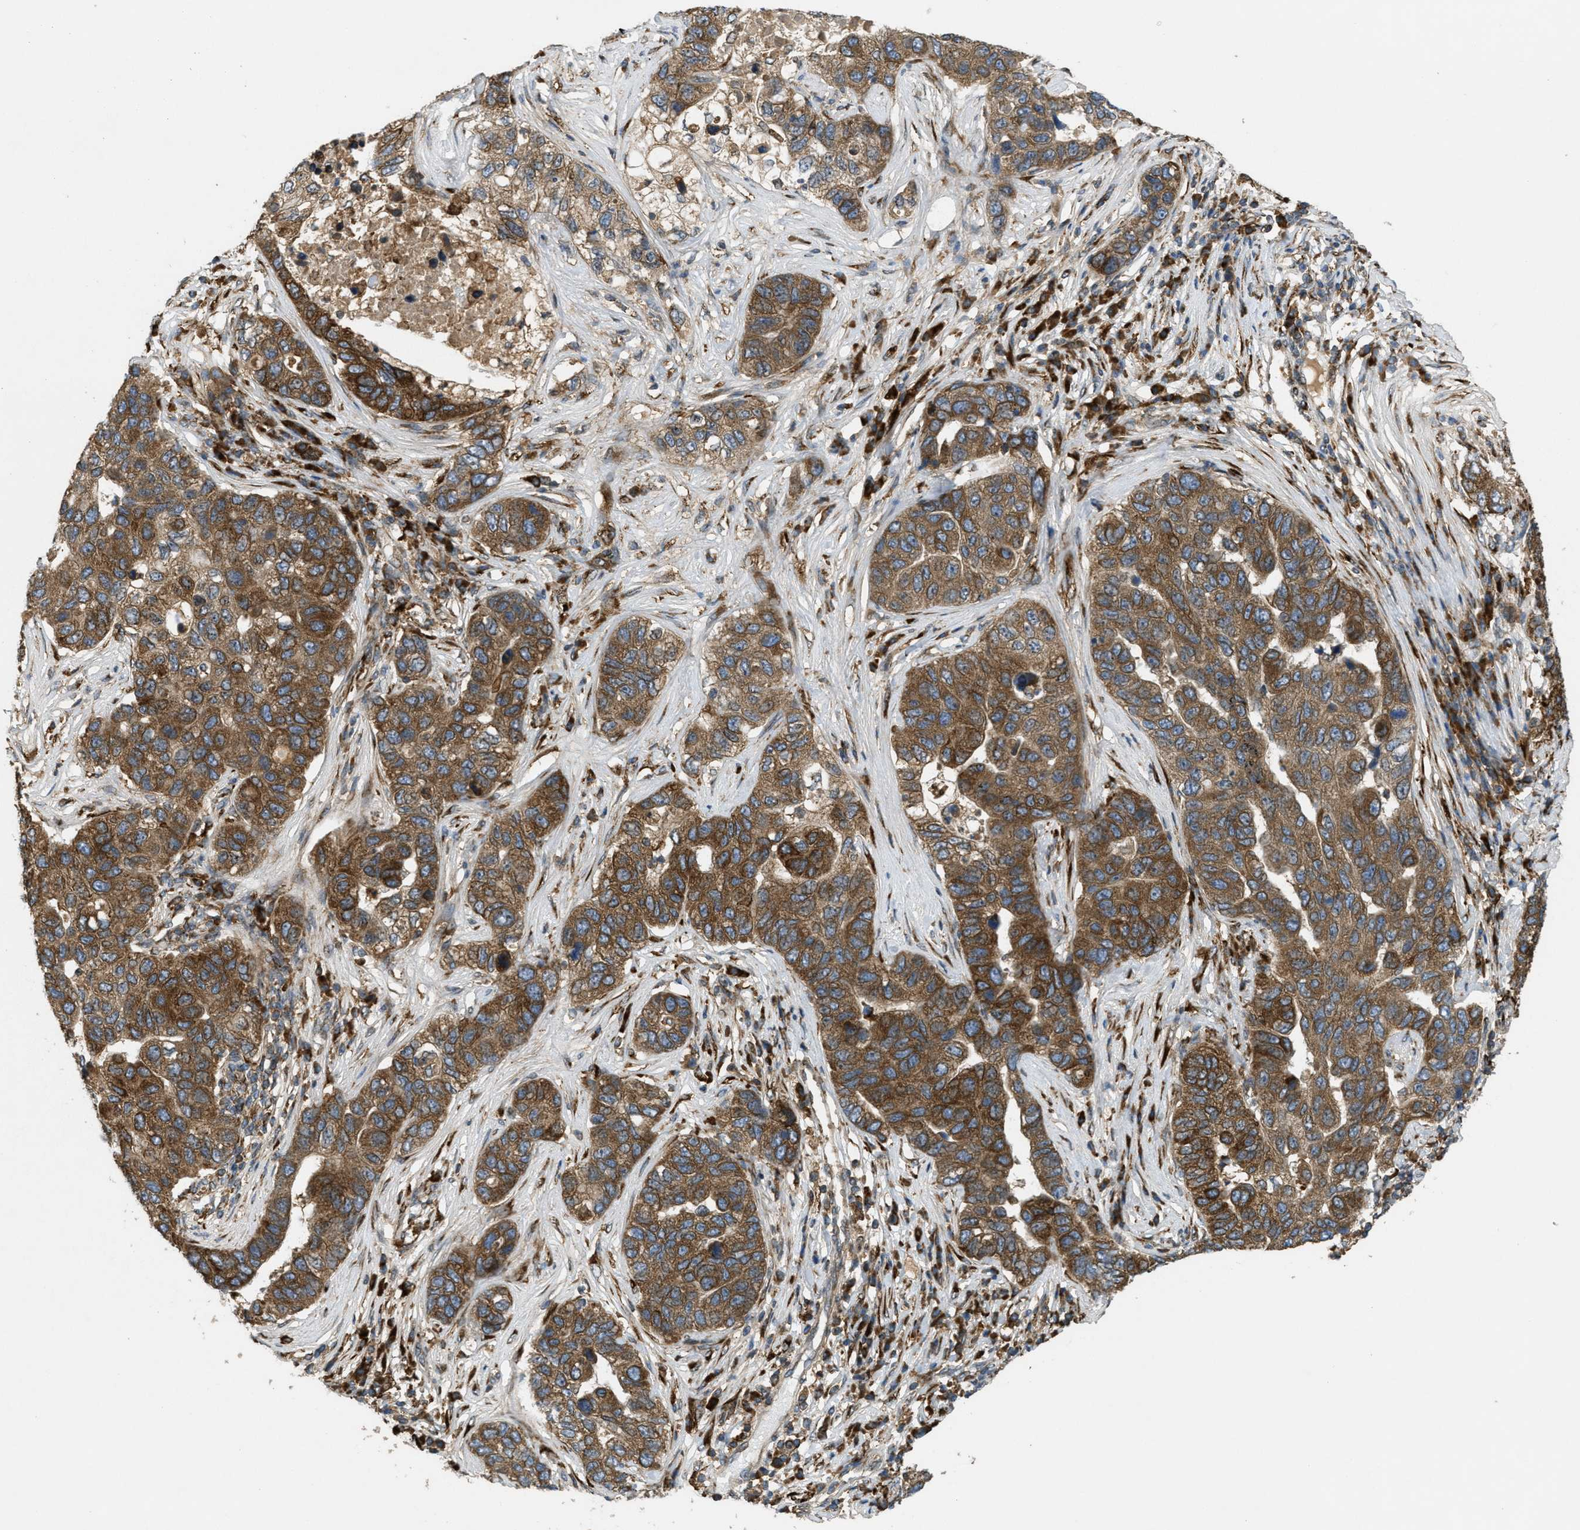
{"staining": {"intensity": "strong", "quantity": ">75%", "location": "cytoplasmic/membranous"}, "tissue": "pancreatic cancer", "cell_type": "Tumor cells", "image_type": "cancer", "snomed": [{"axis": "morphology", "description": "Adenocarcinoma, NOS"}, {"axis": "topography", "description": "Pancreas"}], "caption": "Immunohistochemistry (IHC) (DAB (3,3'-diaminobenzidine)) staining of human pancreatic cancer (adenocarcinoma) exhibits strong cytoplasmic/membranous protein staining in about >75% of tumor cells.", "gene": "PCDH18", "patient": {"sex": "female", "age": 61}}